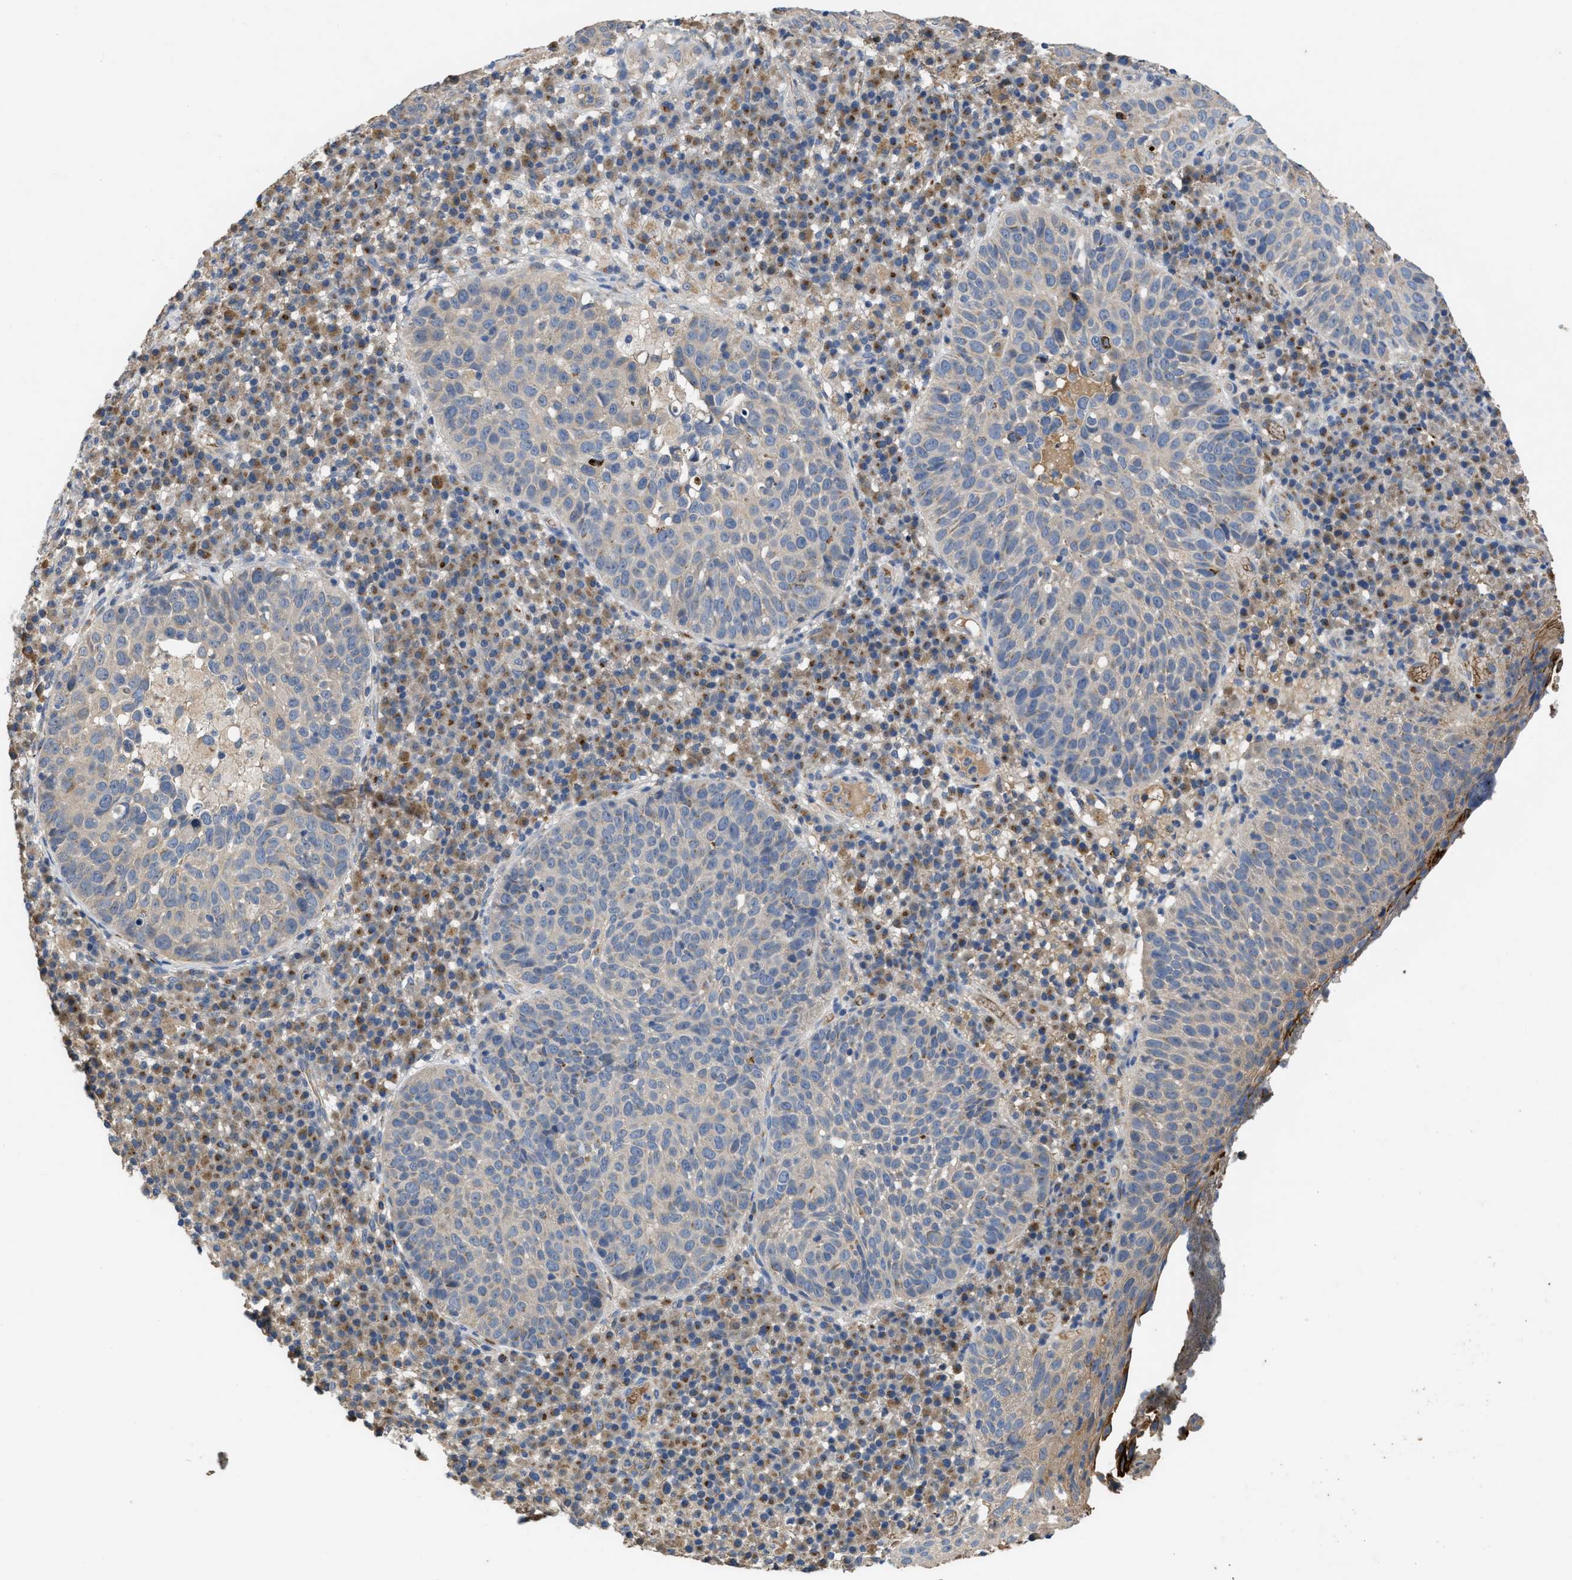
{"staining": {"intensity": "negative", "quantity": "none", "location": "none"}, "tissue": "skin cancer", "cell_type": "Tumor cells", "image_type": "cancer", "snomed": [{"axis": "morphology", "description": "Squamous cell carcinoma in situ, NOS"}, {"axis": "morphology", "description": "Squamous cell carcinoma, NOS"}, {"axis": "topography", "description": "Skin"}], "caption": "Tumor cells show no significant protein staining in skin squamous cell carcinoma. (Stains: DAB (3,3'-diaminobenzidine) immunohistochemistry with hematoxylin counter stain, Microscopy: brightfield microscopy at high magnification).", "gene": "SIK2", "patient": {"sex": "male", "age": 93}}